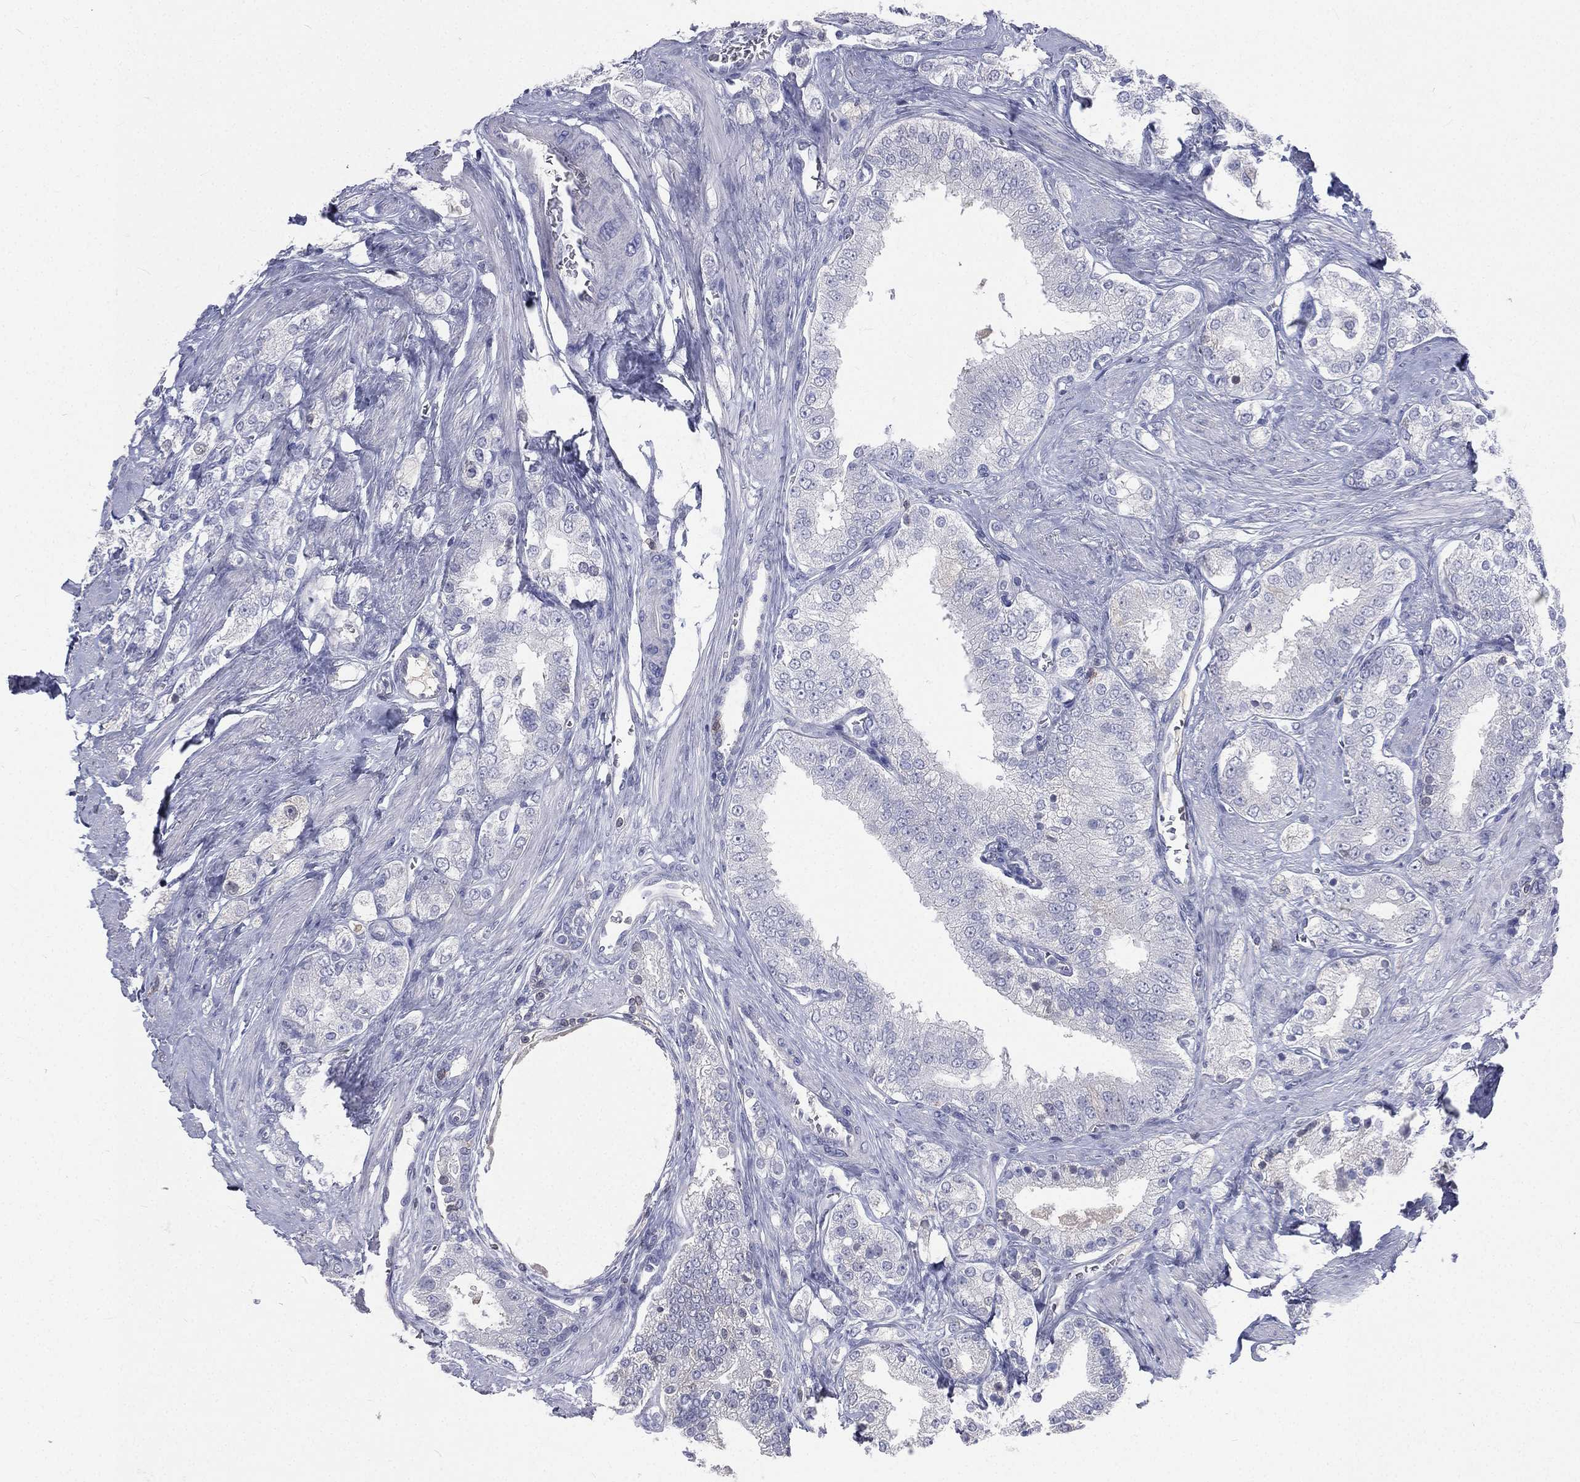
{"staining": {"intensity": "negative", "quantity": "none", "location": "none"}, "tissue": "prostate cancer", "cell_type": "Tumor cells", "image_type": "cancer", "snomed": [{"axis": "morphology", "description": "Adenocarcinoma, NOS"}, {"axis": "topography", "description": "Prostate and seminal vesicle, NOS"}, {"axis": "topography", "description": "Prostate"}], "caption": "Tumor cells show no significant positivity in prostate cancer (adenocarcinoma). The staining is performed using DAB brown chromogen with nuclei counter-stained in using hematoxylin.", "gene": "CD3D", "patient": {"sex": "male", "age": 67}}